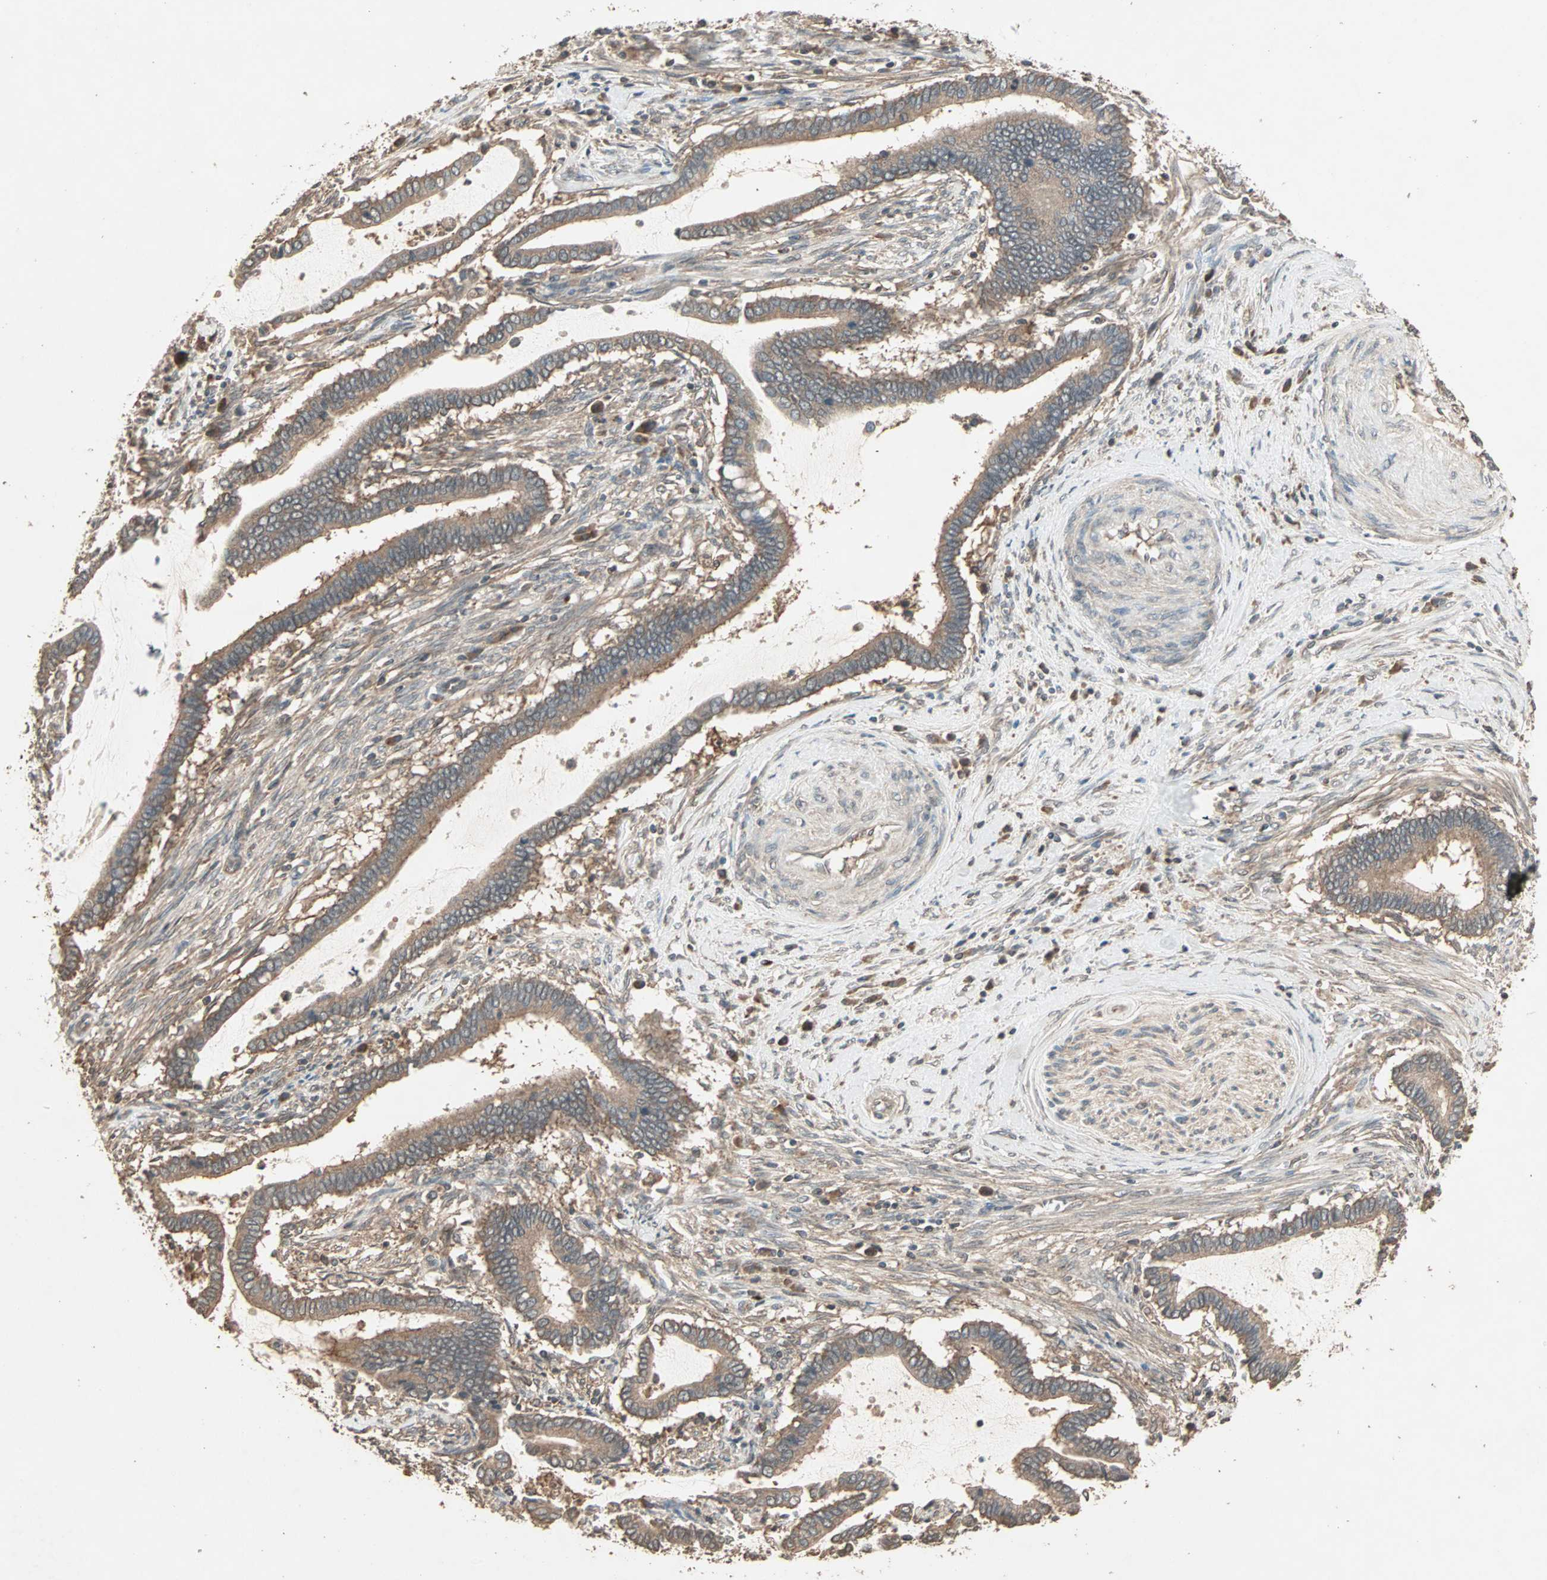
{"staining": {"intensity": "moderate", "quantity": ">75%", "location": "cytoplasmic/membranous"}, "tissue": "cervical cancer", "cell_type": "Tumor cells", "image_type": "cancer", "snomed": [{"axis": "morphology", "description": "Adenocarcinoma, NOS"}, {"axis": "topography", "description": "Cervix"}], "caption": "Protein analysis of cervical cancer (adenocarcinoma) tissue demonstrates moderate cytoplasmic/membranous positivity in about >75% of tumor cells. (DAB (3,3'-diaminobenzidine) IHC with brightfield microscopy, high magnification).", "gene": "UBAC1", "patient": {"sex": "female", "age": 44}}